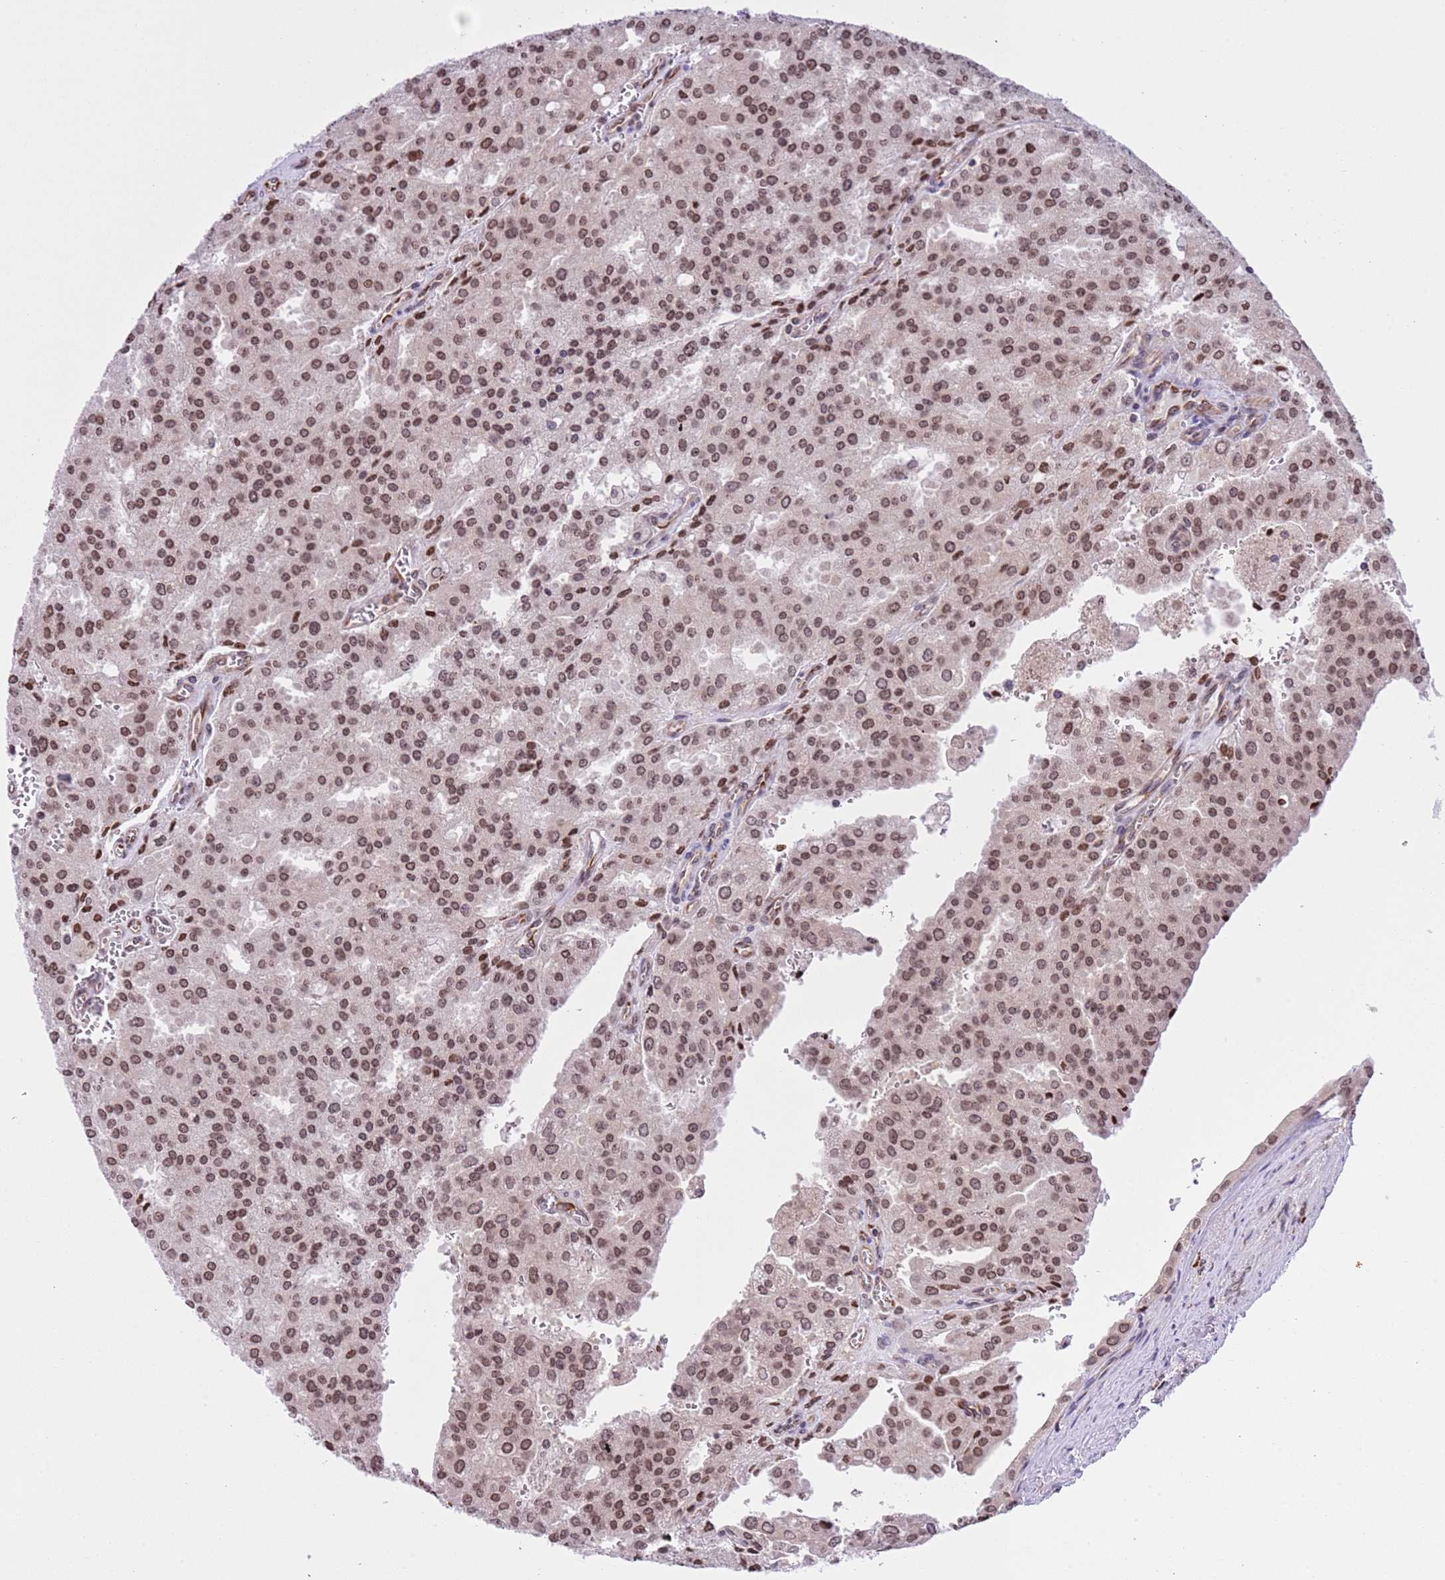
{"staining": {"intensity": "moderate", "quantity": ">75%", "location": "nuclear"}, "tissue": "prostate cancer", "cell_type": "Tumor cells", "image_type": "cancer", "snomed": [{"axis": "morphology", "description": "Adenocarcinoma, High grade"}, {"axis": "topography", "description": "Prostate"}], "caption": "About >75% of tumor cells in high-grade adenocarcinoma (prostate) demonstrate moderate nuclear protein staining as visualized by brown immunohistochemical staining.", "gene": "NRIP1", "patient": {"sex": "male", "age": 68}}